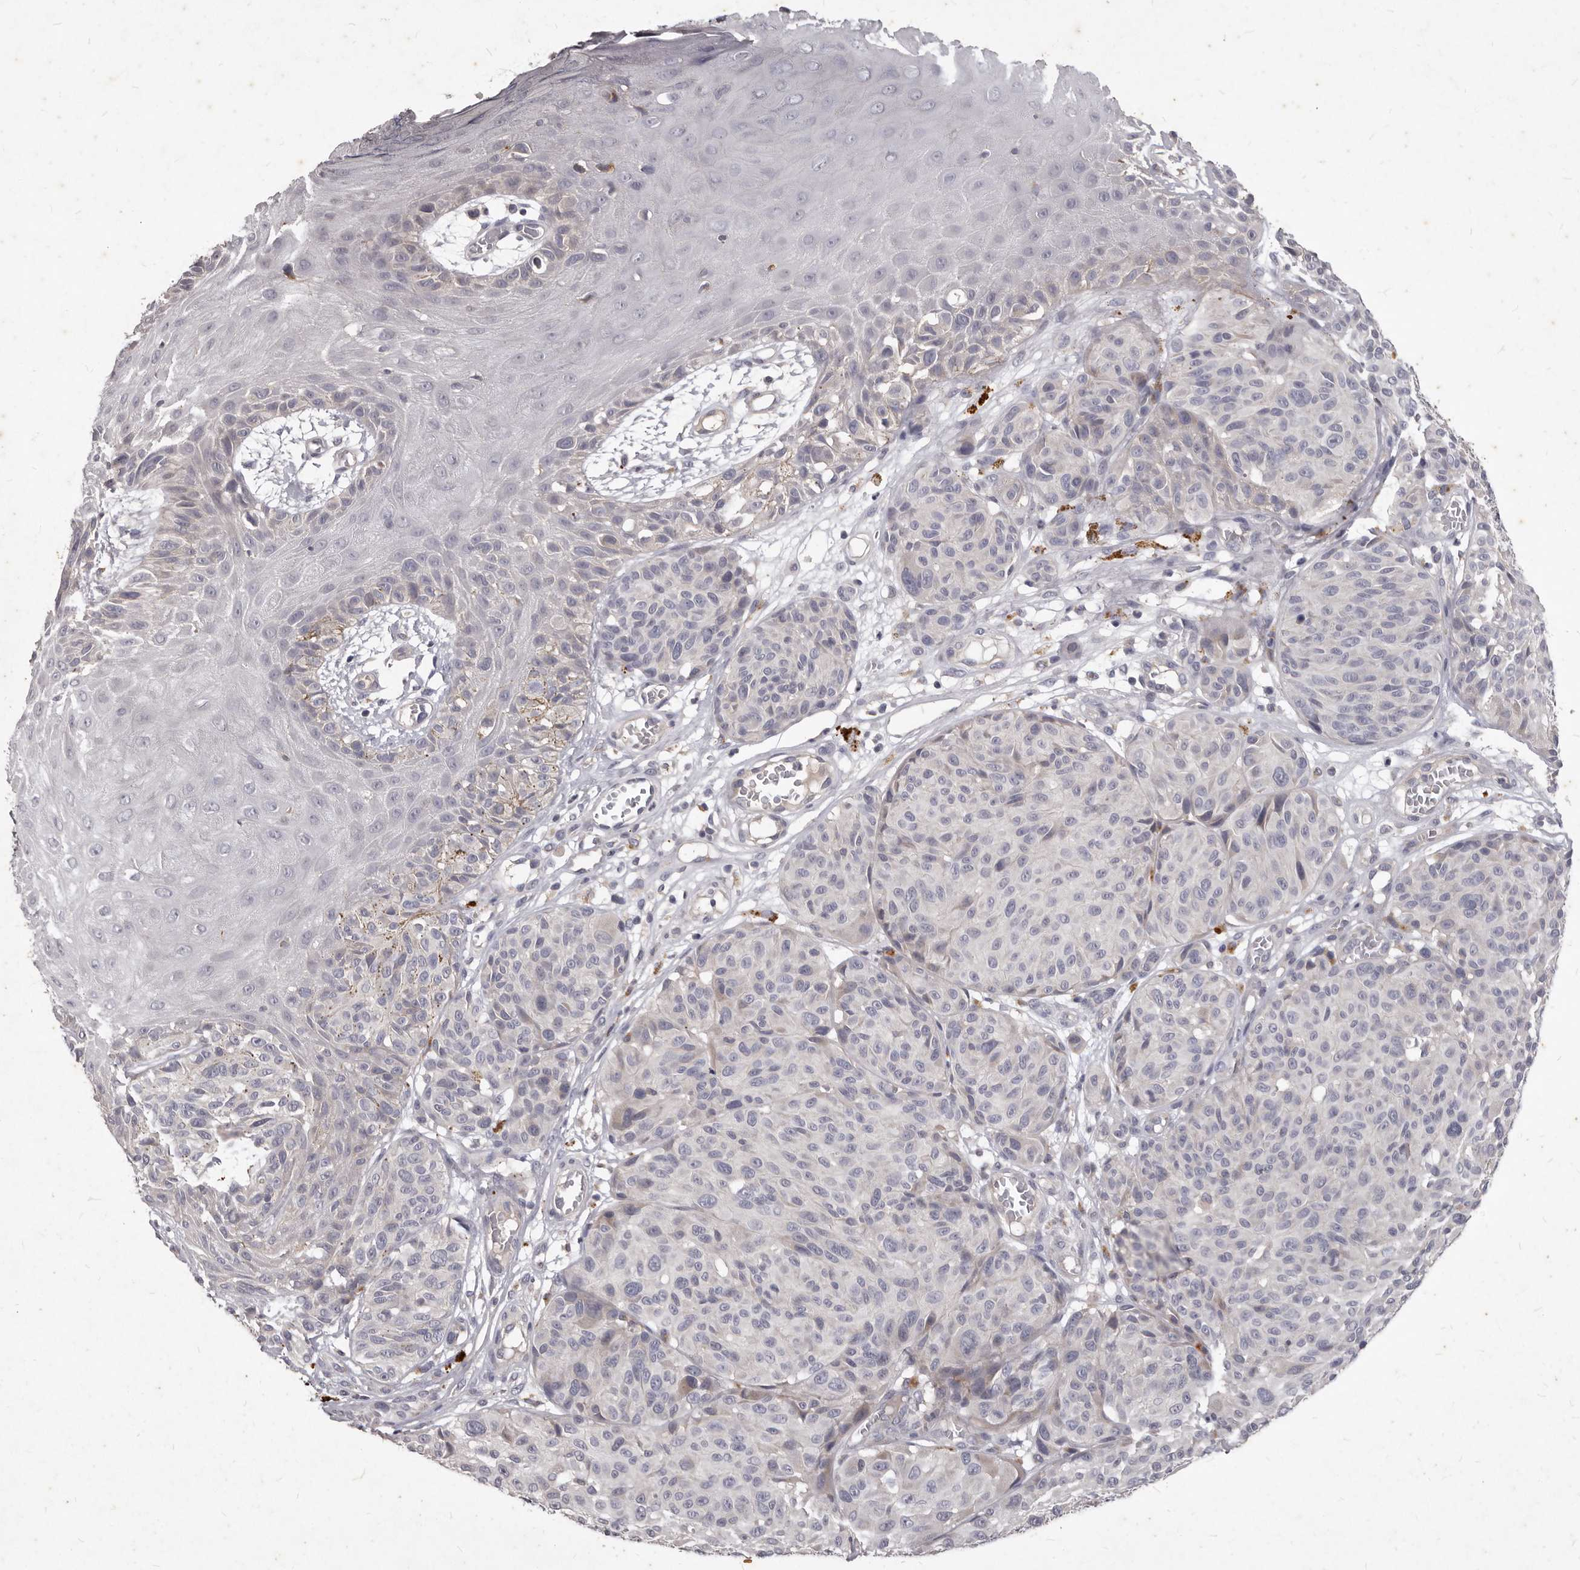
{"staining": {"intensity": "negative", "quantity": "none", "location": "none"}, "tissue": "melanoma", "cell_type": "Tumor cells", "image_type": "cancer", "snomed": [{"axis": "morphology", "description": "Malignant melanoma, NOS"}, {"axis": "topography", "description": "Skin"}], "caption": "DAB (3,3'-diaminobenzidine) immunohistochemical staining of melanoma shows no significant positivity in tumor cells.", "gene": "GPRC5C", "patient": {"sex": "male", "age": 83}}